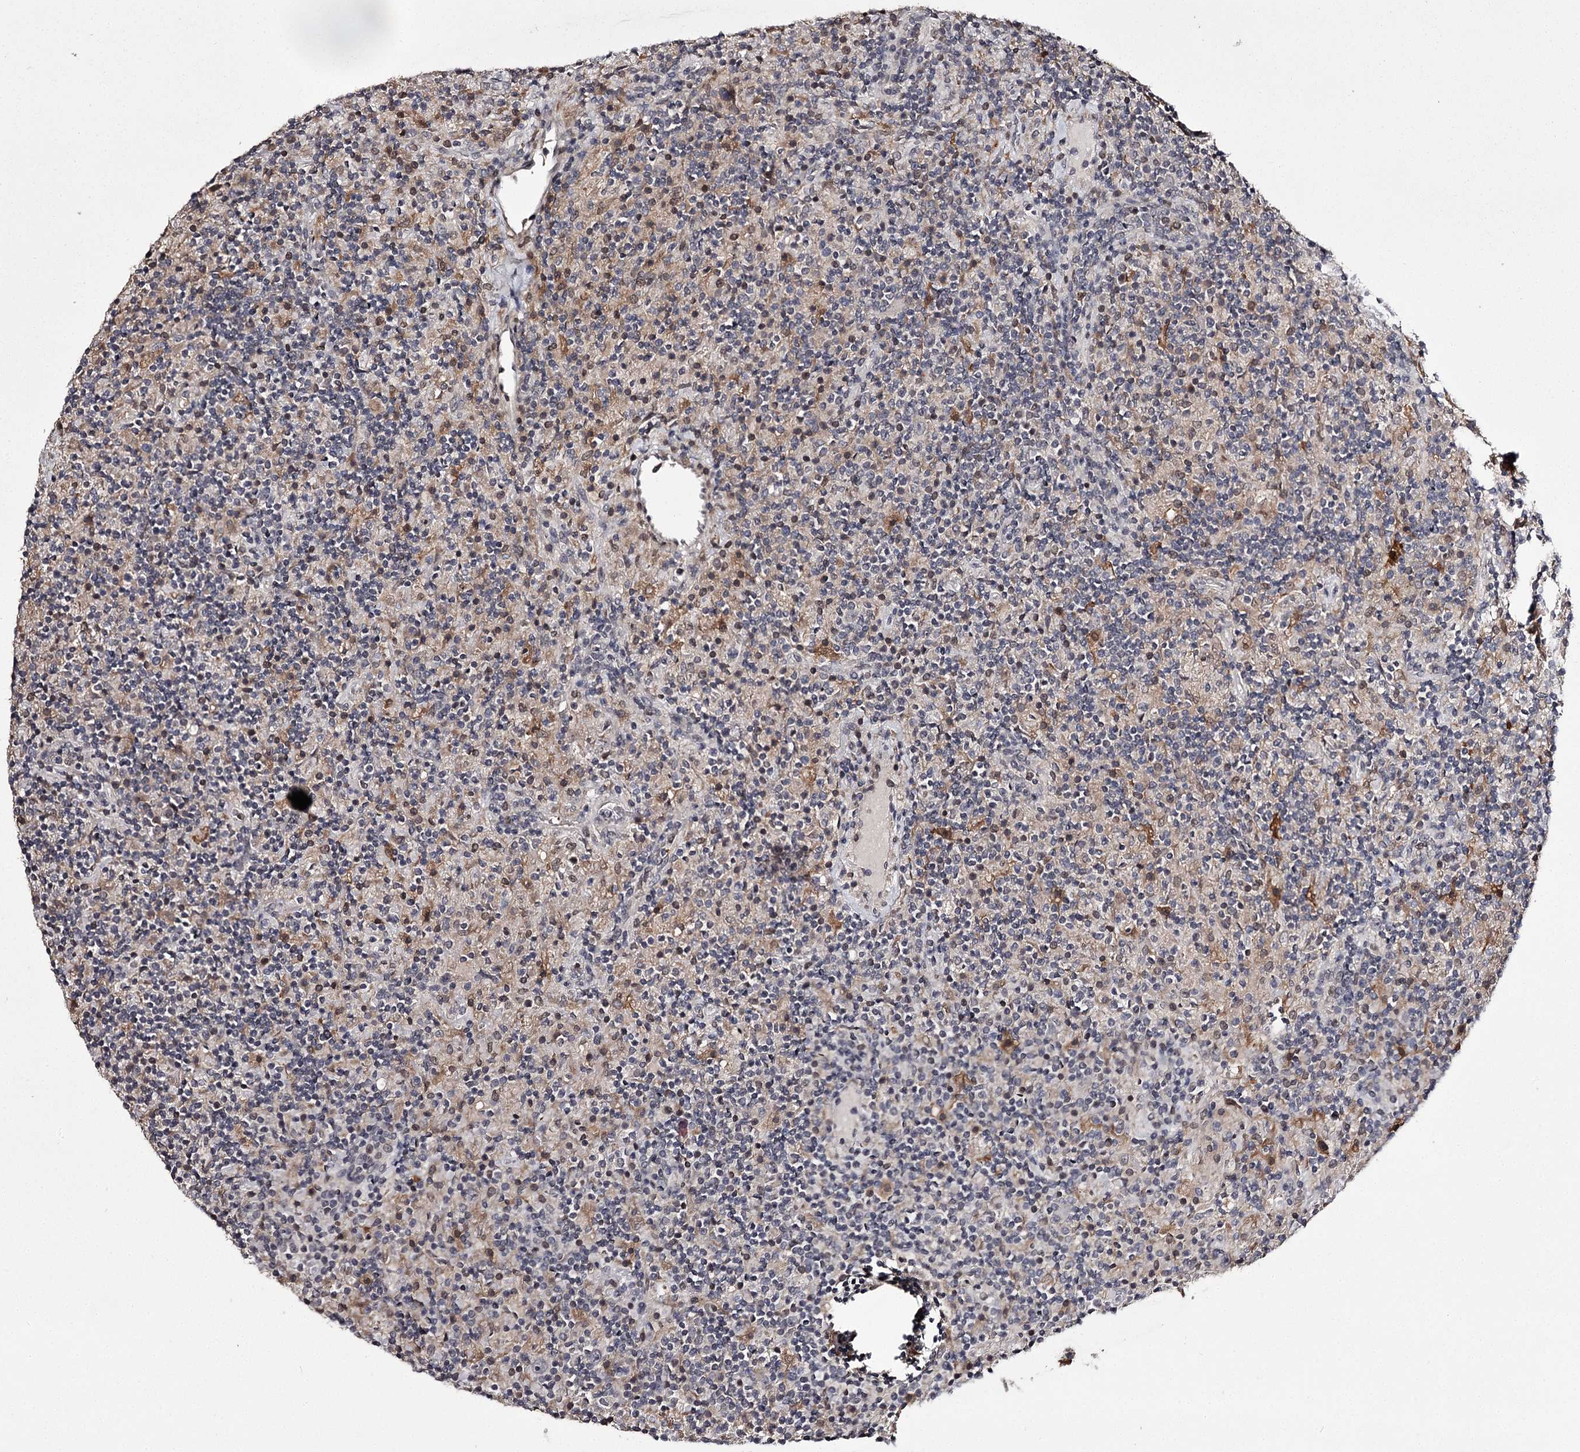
{"staining": {"intensity": "negative", "quantity": "none", "location": "none"}, "tissue": "lymphoma", "cell_type": "Tumor cells", "image_type": "cancer", "snomed": [{"axis": "morphology", "description": "Hodgkin's disease, NOS"}, {"axis": "topography", "description": "Lymph node"}], "caption": "The photomicrograph shows no significant positivity in tumor cells of lymphoma. (DAB immunohistochemistry (IHC) visualized using brightfield microscopy, high magnification).", "gene": "SLC32A1", "patient": {"sex": "male", "age": 70}}